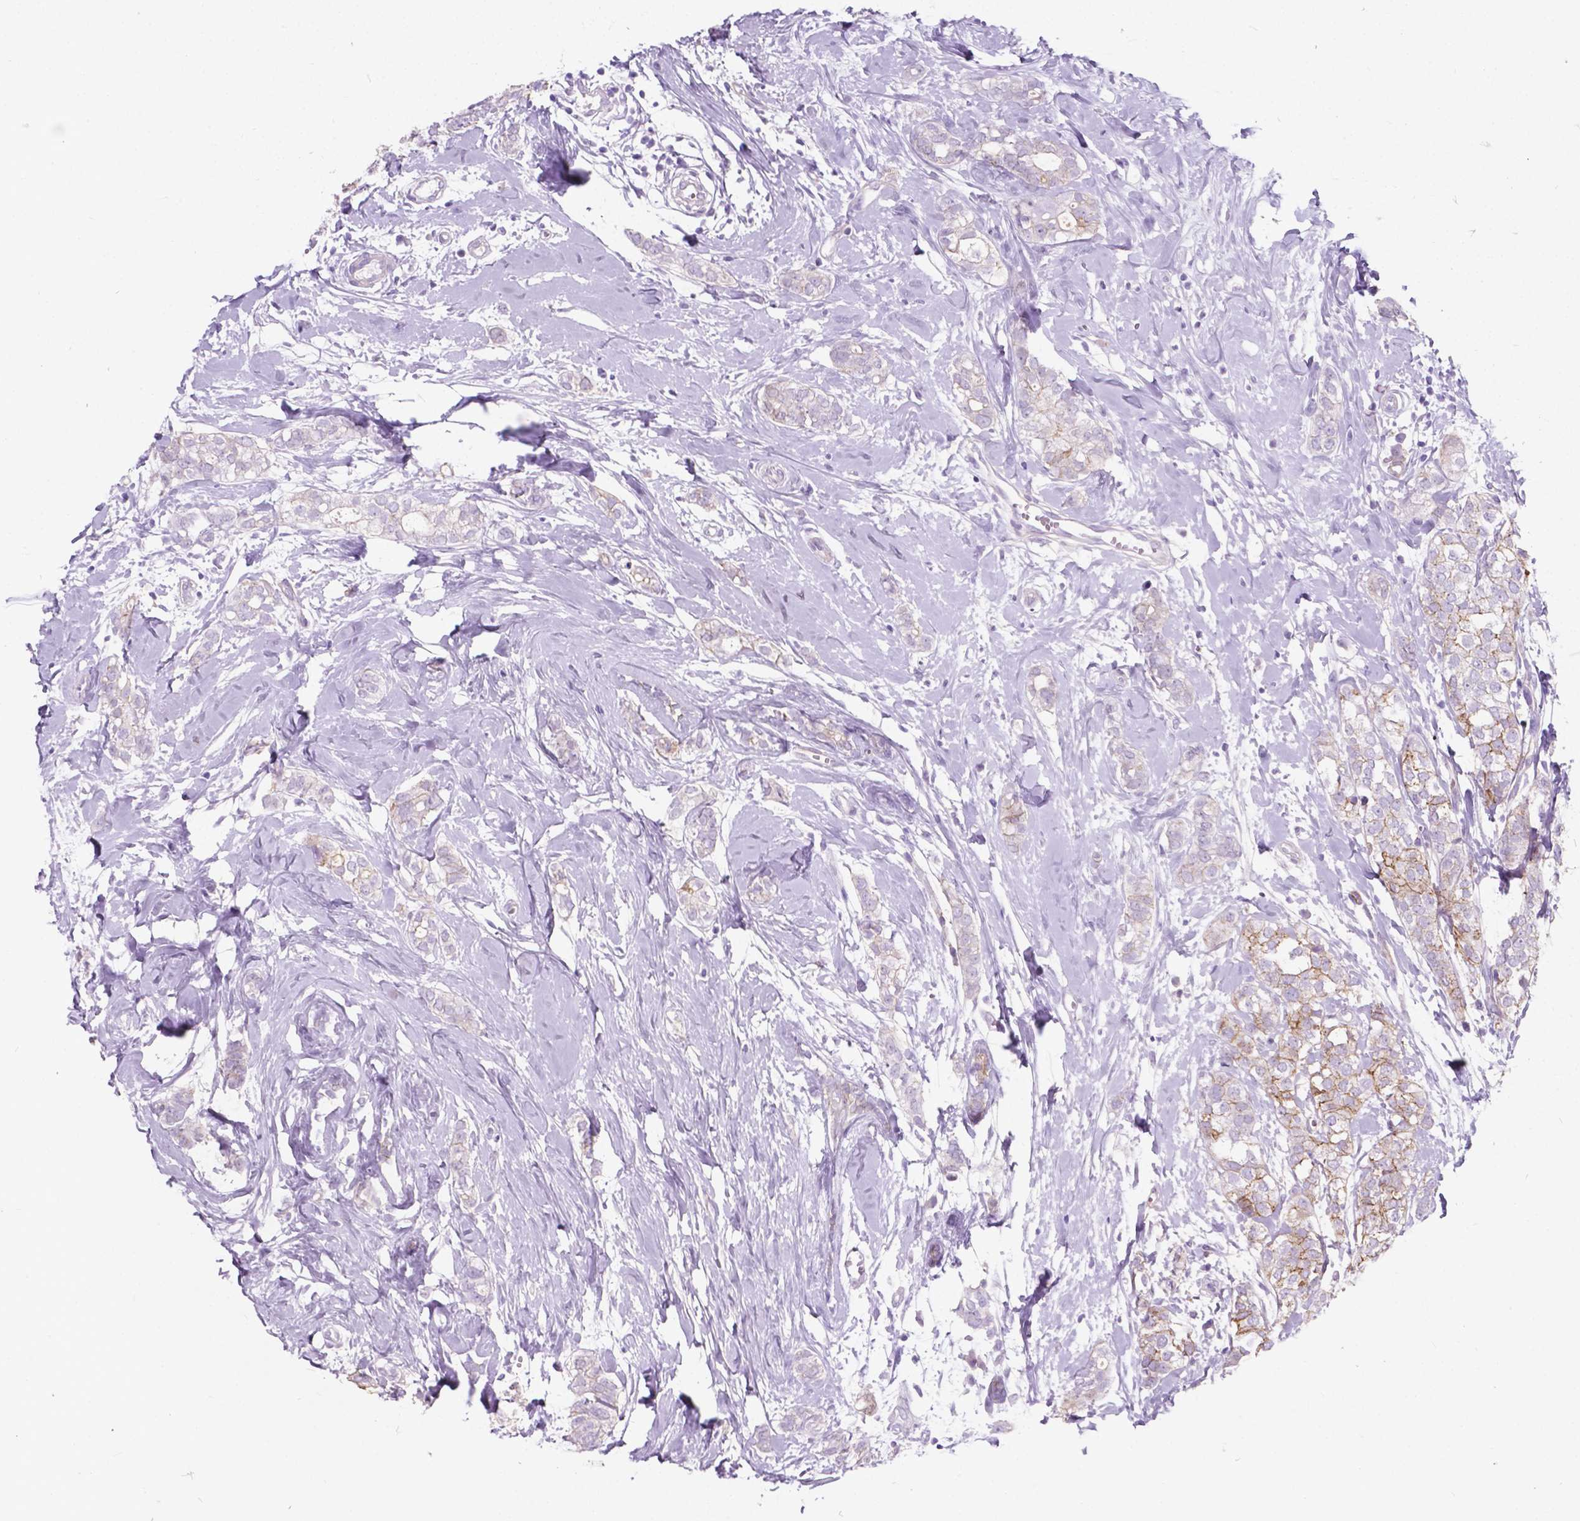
{"staining": {"intensity": "weak", "quantity": "<25%", "location": "cytoplasmic/membranous"}, "tissue": "breast cancer", "cell_type": "Tumor cells", "image_type": "cancer", "snomed": [{"axis": "morphology", "description": "Duct carcinoma"}, {"axis": "topography", "description": "Breast"}], "caption": "DAB immunohistochemical staining of human intraductal carcinoma (breast) displays no significant staining in tumor cells.", "gene": "KIAA0040", "patient": {"sex": "female", "age": 40}}